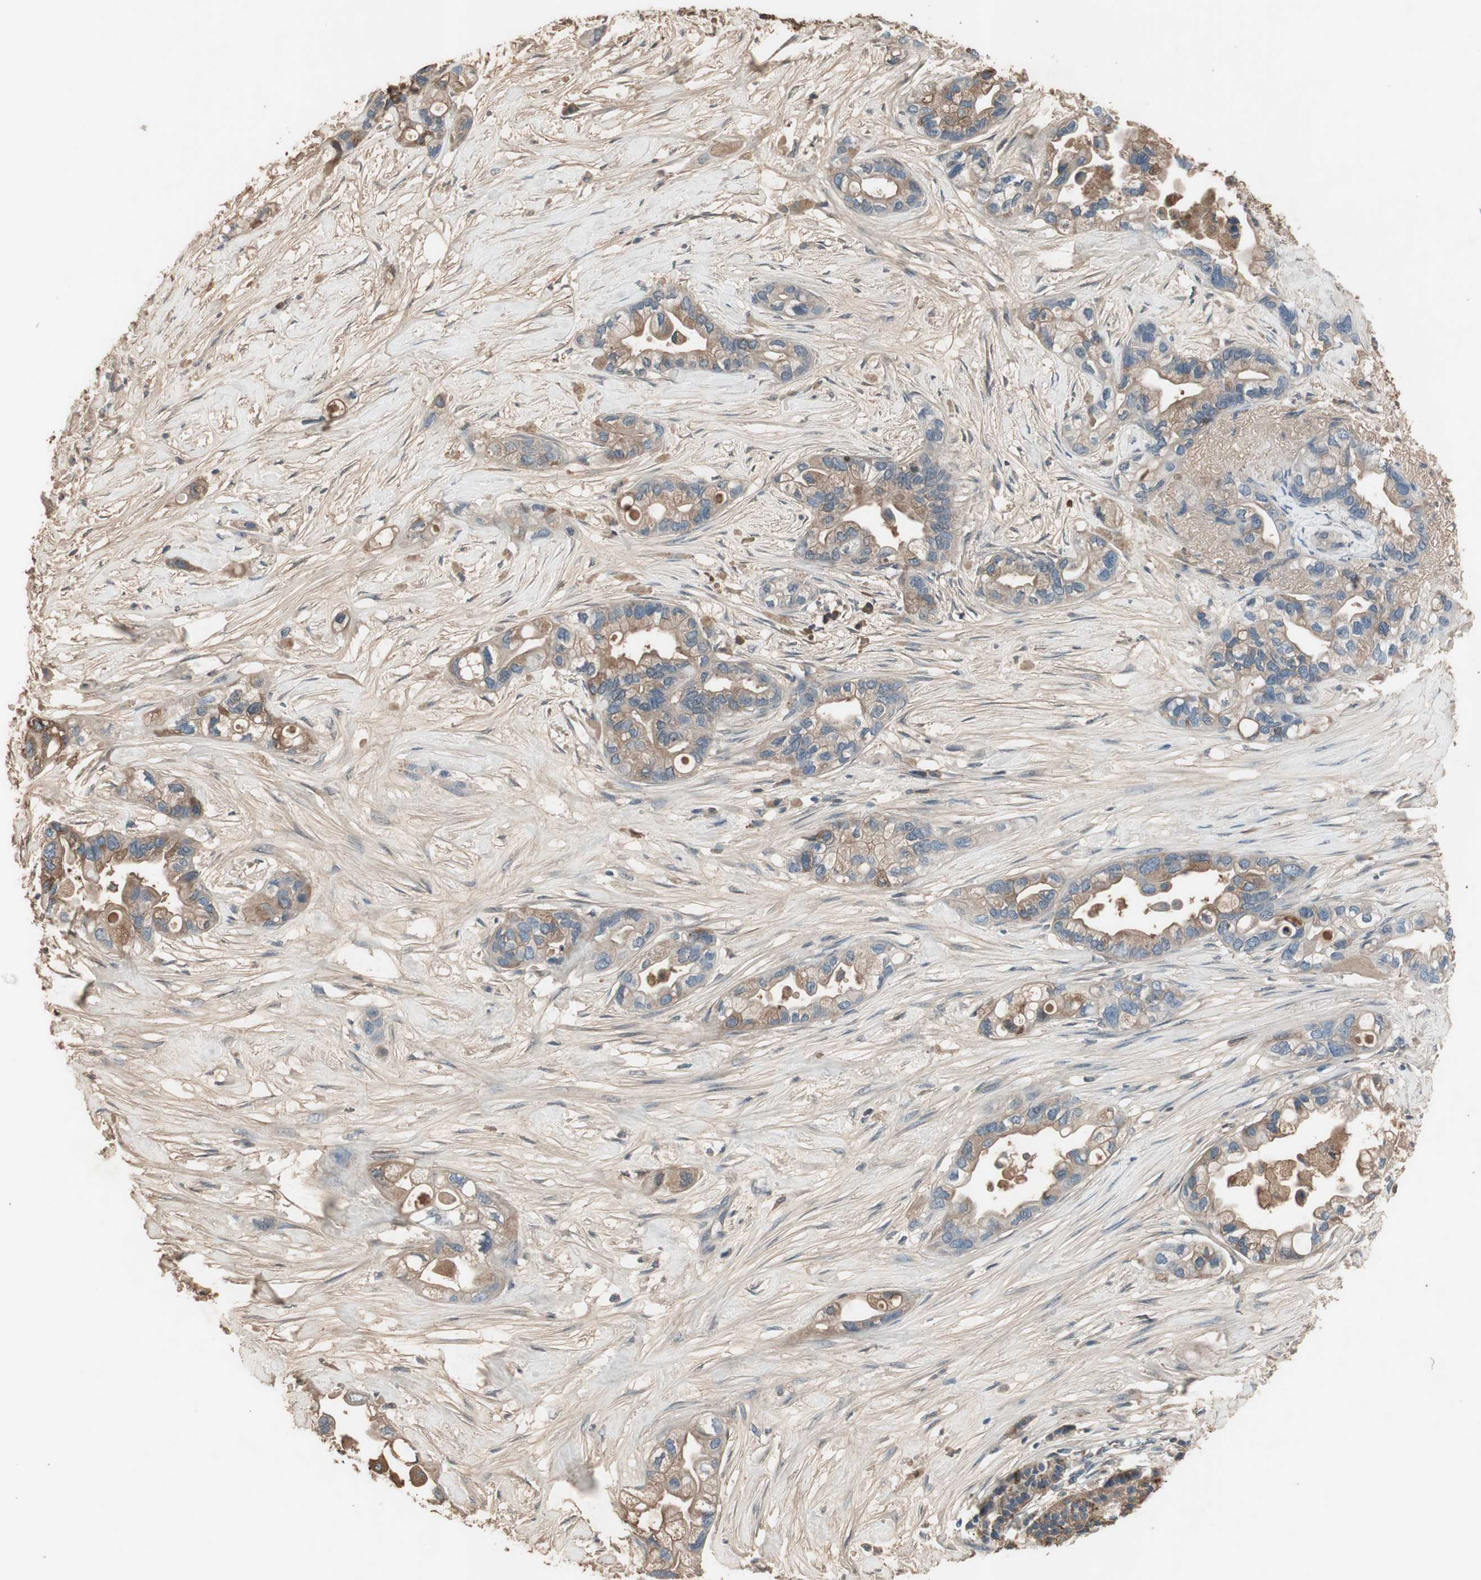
{"staining": {"intensity": "weak", "quantity": ">75%", "location": "cytoplasmic/membranous"}, "tissue": "pancreatic cancer", "cell_type": "Tumor cells", "image_type": "cancer", "snomed": [{"axis": "morphology", "description": "Adenocarcinoma, NOS"}, {"axis": "topography", "description": "Pancreas"}], "caption": "Immunohistochemistry staining of pancreatic adenocarcinoma, which reveals low levels of weak cytoplasmic/membranous staining in about >75% of tumor cells indicating weak cytoplasmic/membranous protein expression. The staining was performed using DAB (brown) for protein detection and nuclei were counterstained in hematoxylin (blue).", "gene": "MMP14", "patient": {"sex": "female", "age": 77}}